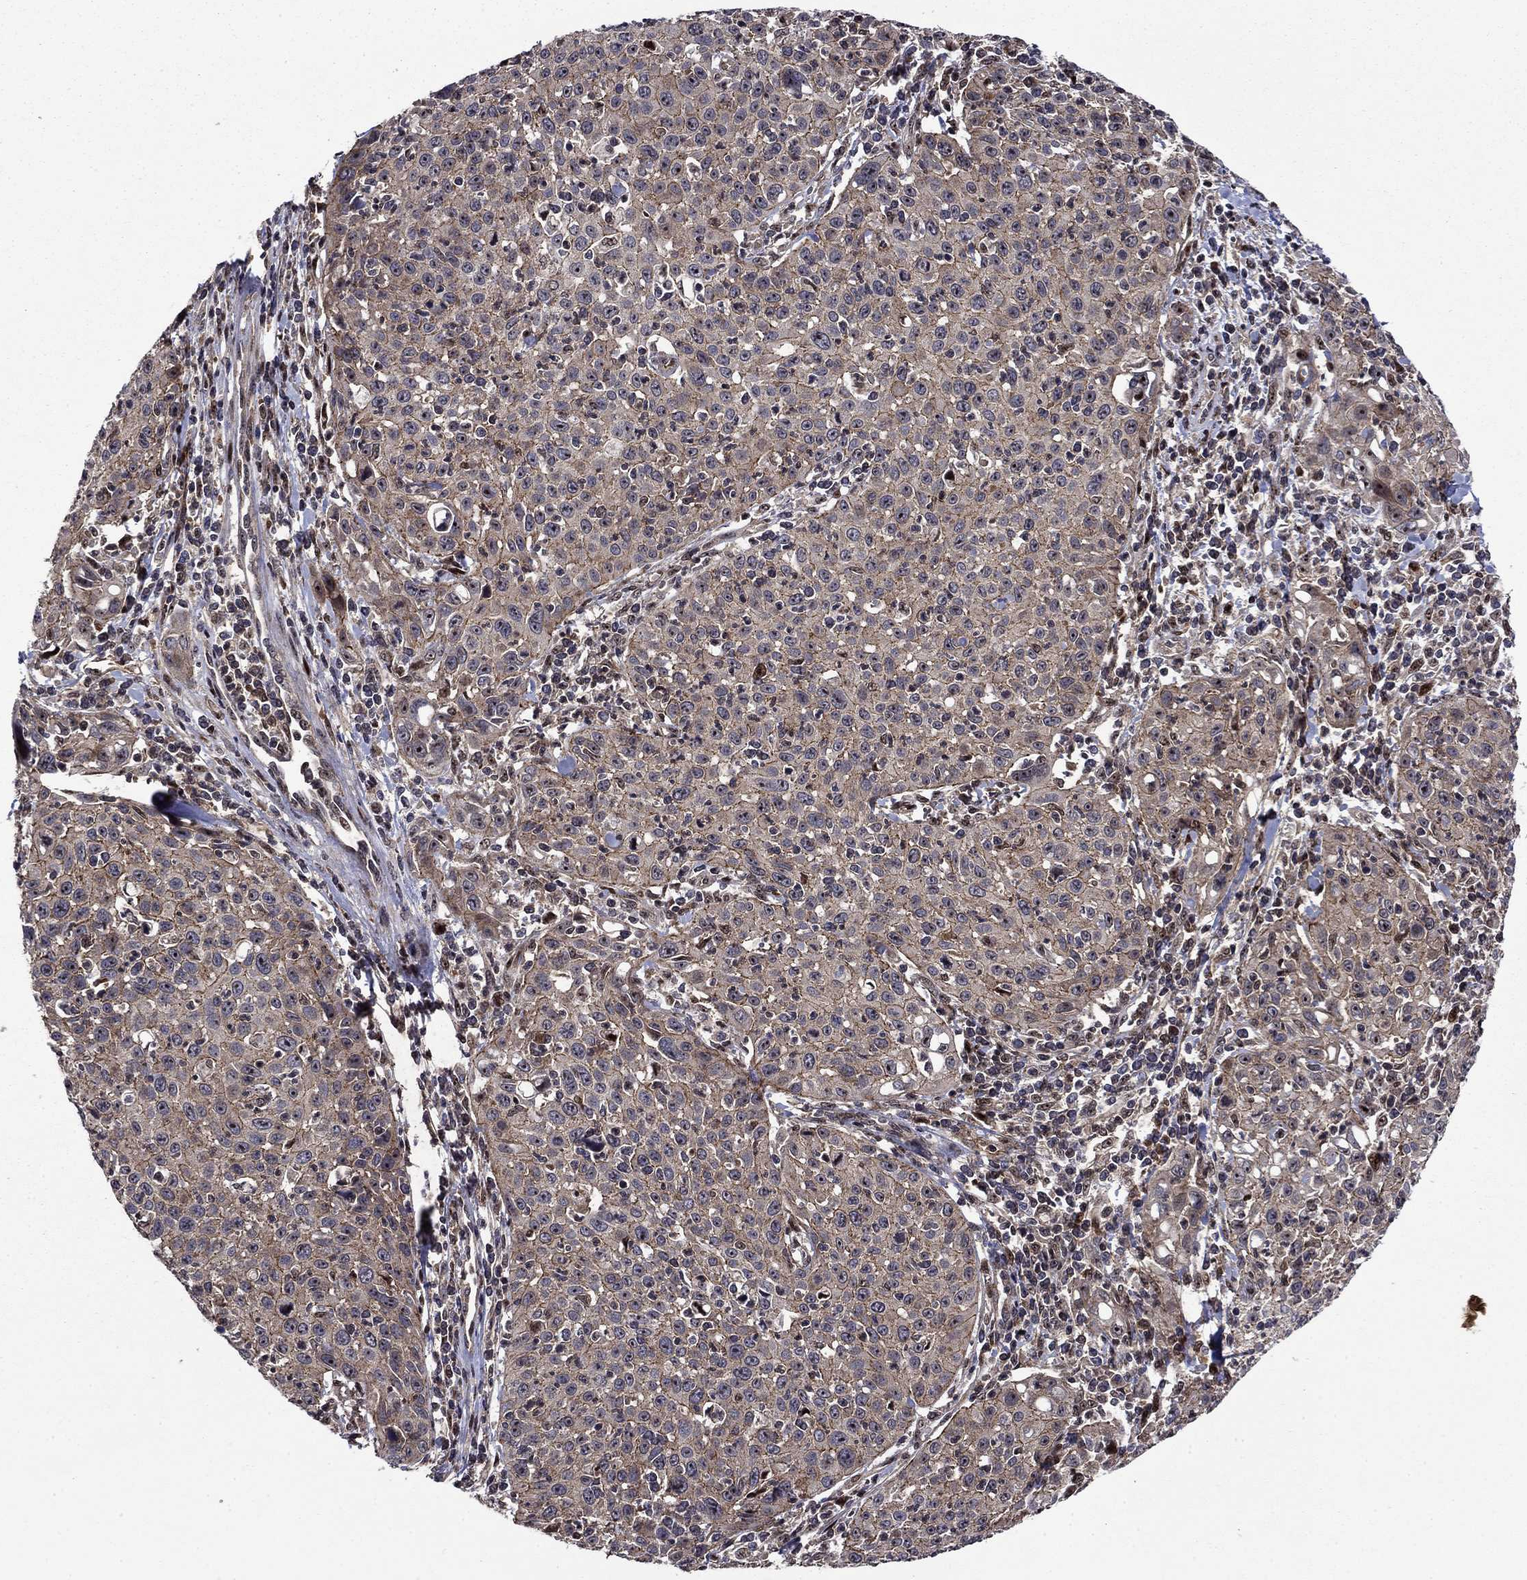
{"staining": {"intensity": "moderate", "quantity": "<25%", "location": "cytoplasmic/membranous"}, "tissue": "cervical cancer", "cell_type": "Tumor cells", "image_type": "cancer", "snomed": [{"axis": "morphology", "description": "Squamous cell carcinoma, NOS"}, {"axis": "topography", "description": "Cervix"}], "caption": "This is a photomicrograph of immunohistochemistry (IHC) staining of cervical cancer (squamous cell carcinoma), which shows moderate positivity in the cytoplasmic/membranous of tumor cells.", "gene": "AGTPBP1", "patient": {"sex": "female", "age": 26}}